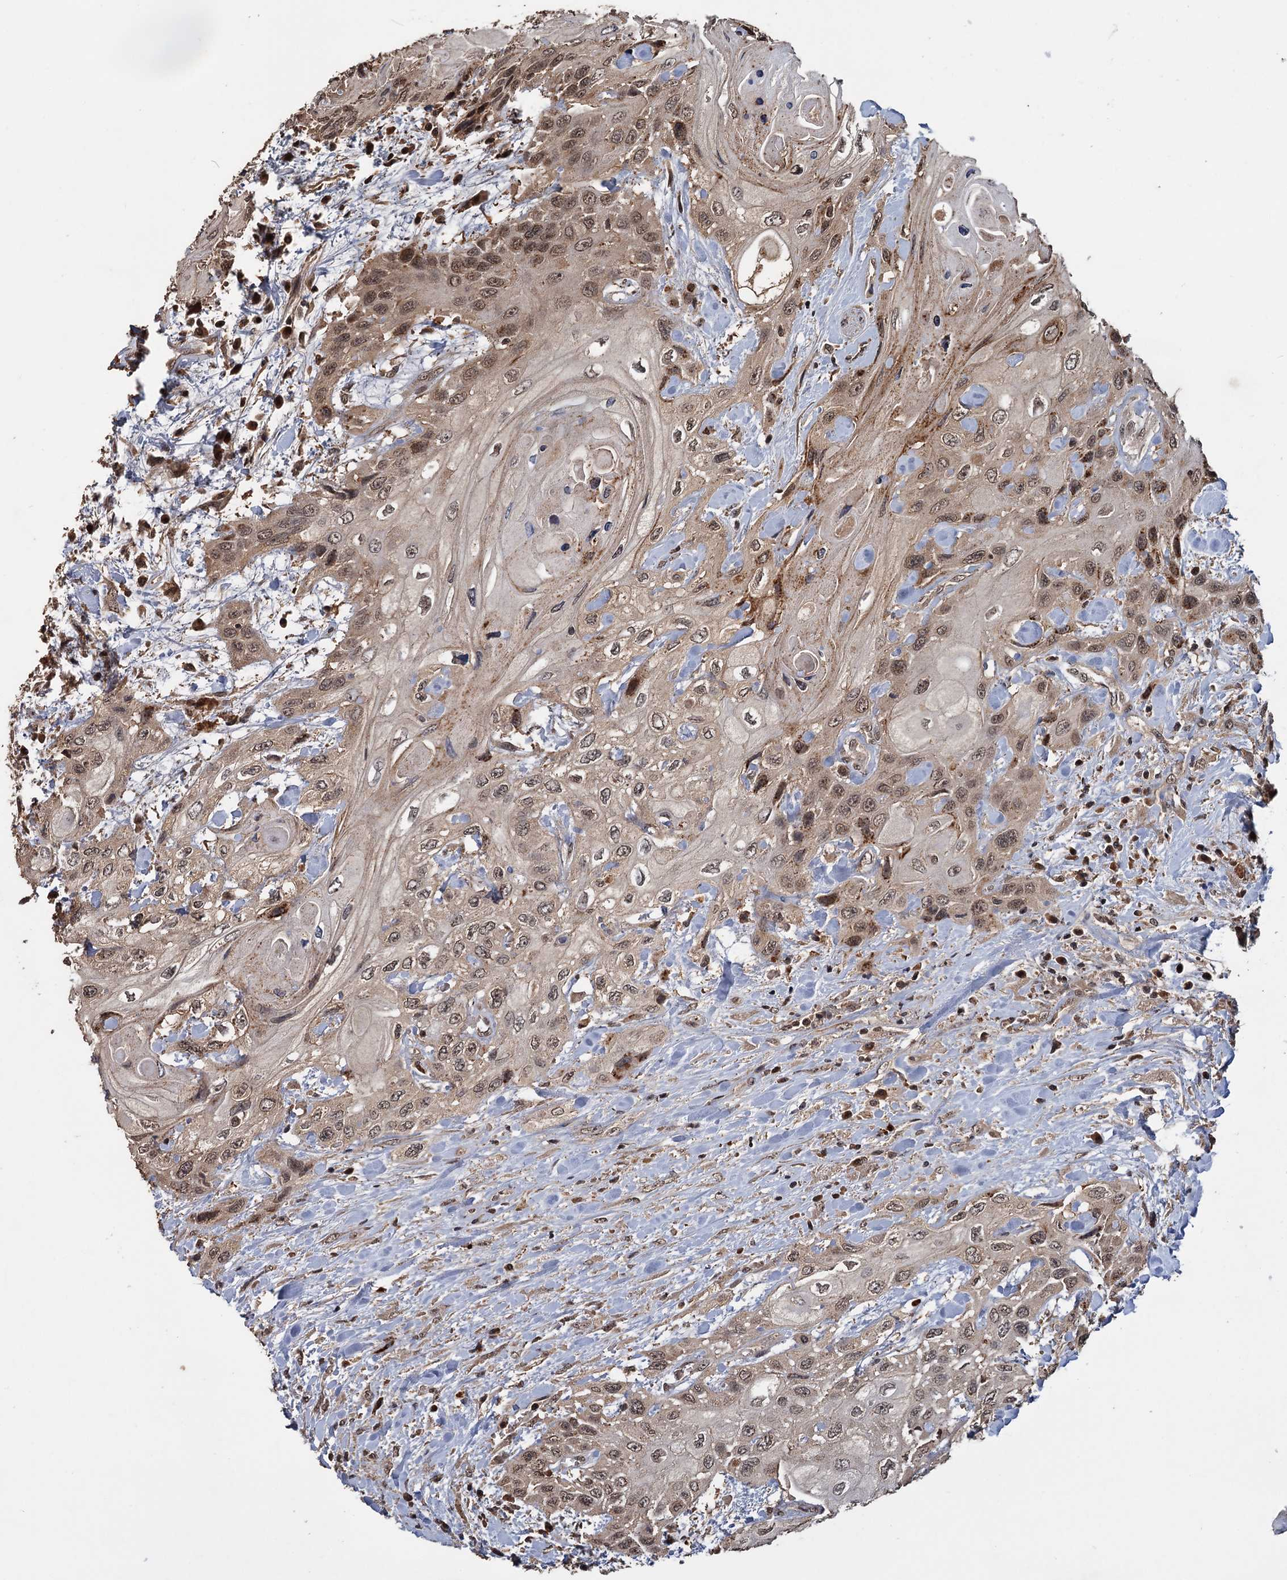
{"staining": {"intensity": "moderate", "quantity": ">75%", "location": "cytoplasmic/membranous,nuclear"}, "tissue": "head and neck cancer", "cell_type": "Tumor cells", "image_type": "cancer", "snomed": [{"axis": "morphology", "description": "Squamous cell carcinoma, NOS"}, {"axis": "topography", "description": "Head-Neck"}], "caption": "Squamous cell carcinoma (head and neck) stained for a protein demonstrates moderate cytoplasmic/membranous and nuclear positivity in tumor cells.", "gene": "KANSL2", "patient": {"sex": "female", "age": 43}}